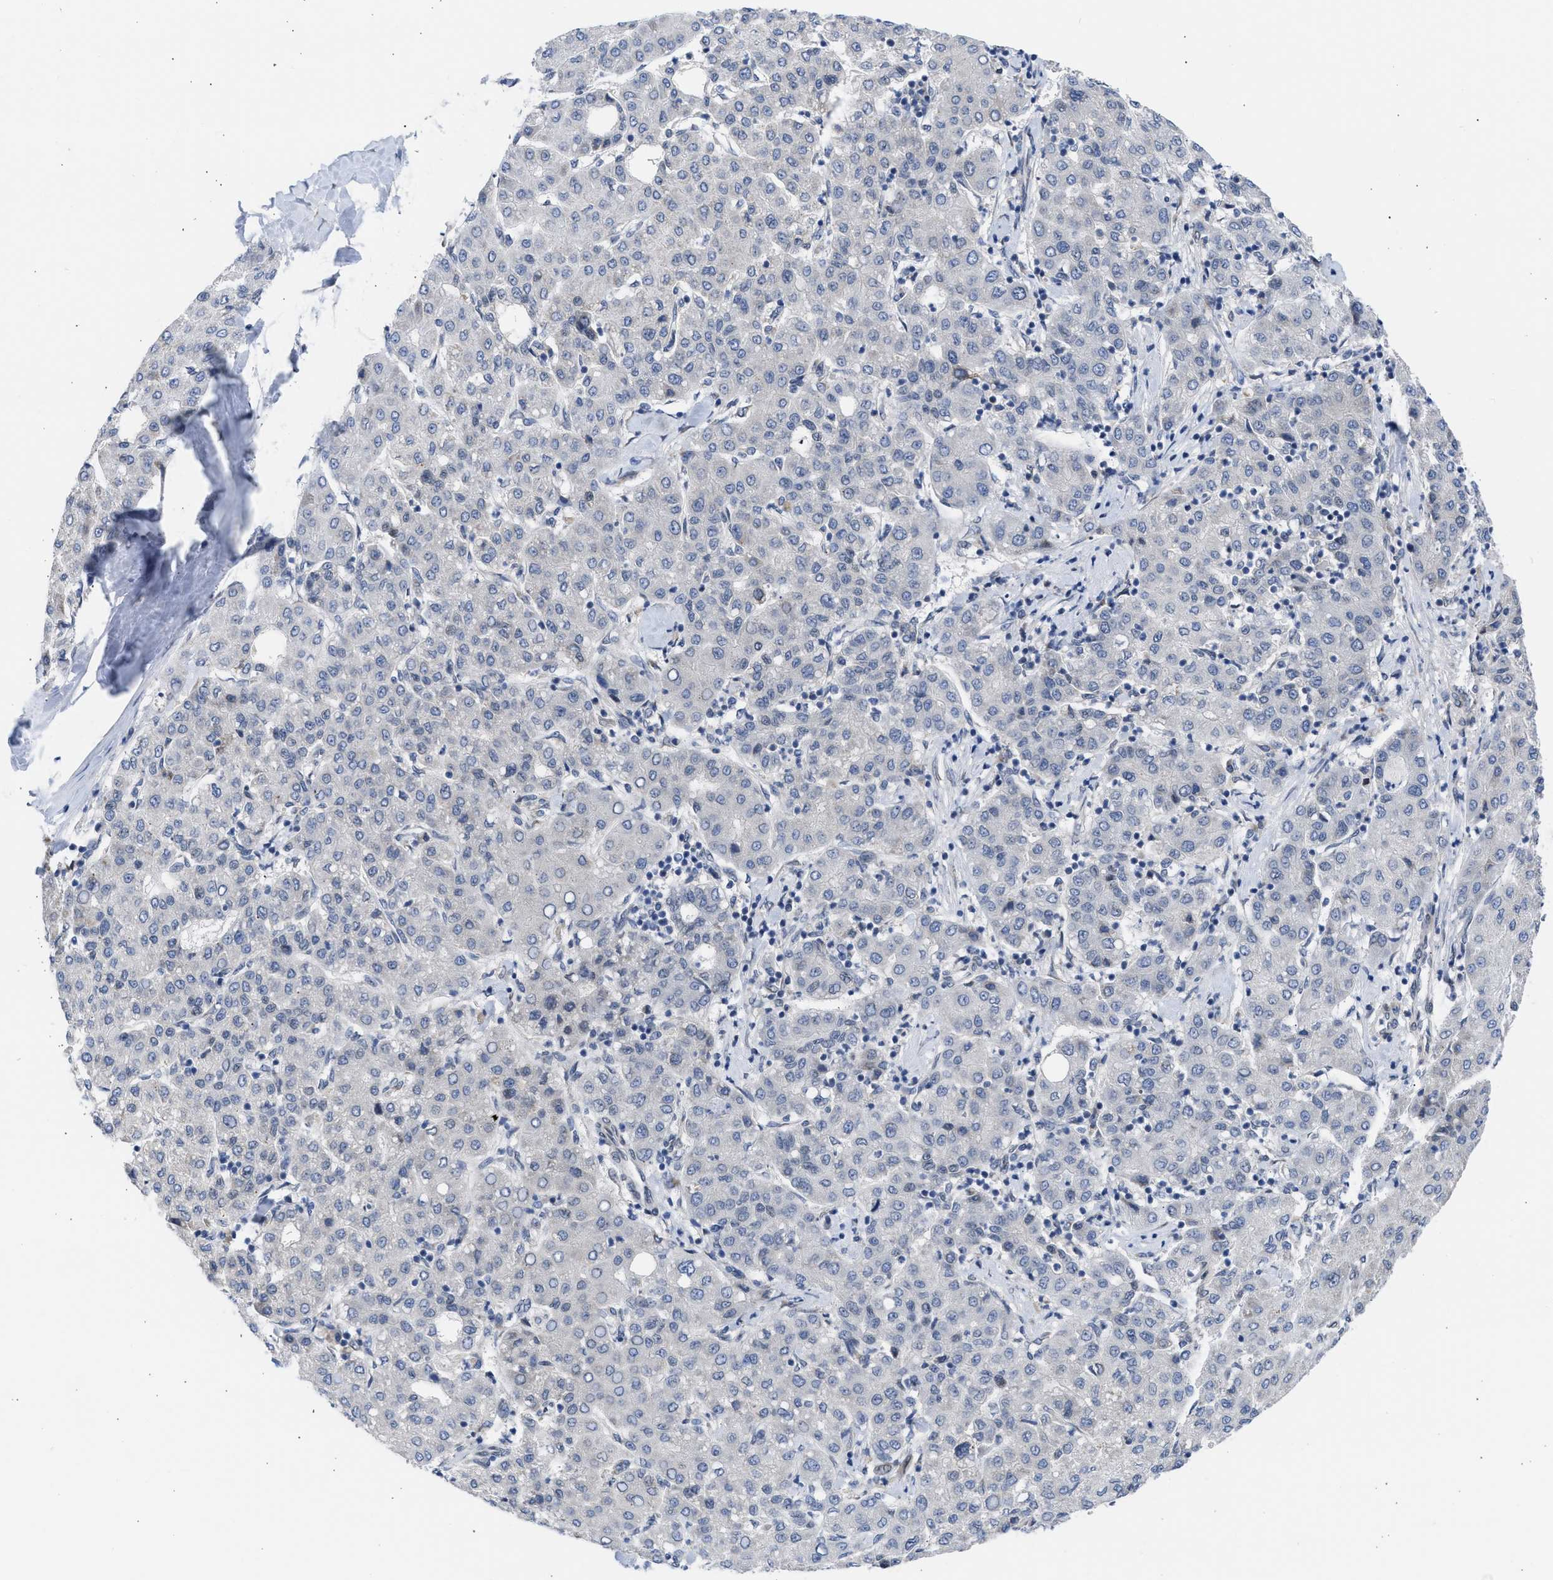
{"staining": {"intensity": "negative", "quantity": "none", "location": "none"}, "tissue": "liver cancer", "cell_type": "Tumor cells", "image_type": "cancer", "snomed": [{"axis": "morphology", "description": "Carcinoma, Hepatocellular, NOS"}, {"axis": "topography", "description": "Liver"}], "caption": "A high-resolution histopathology image shows immunohistochemistry staining of hepatocellular carcinoma (liver), which demonstrates no significant staining in tumor cells.", "gene": "NUP35", "patient": {"sex": "male", "age": 65}}